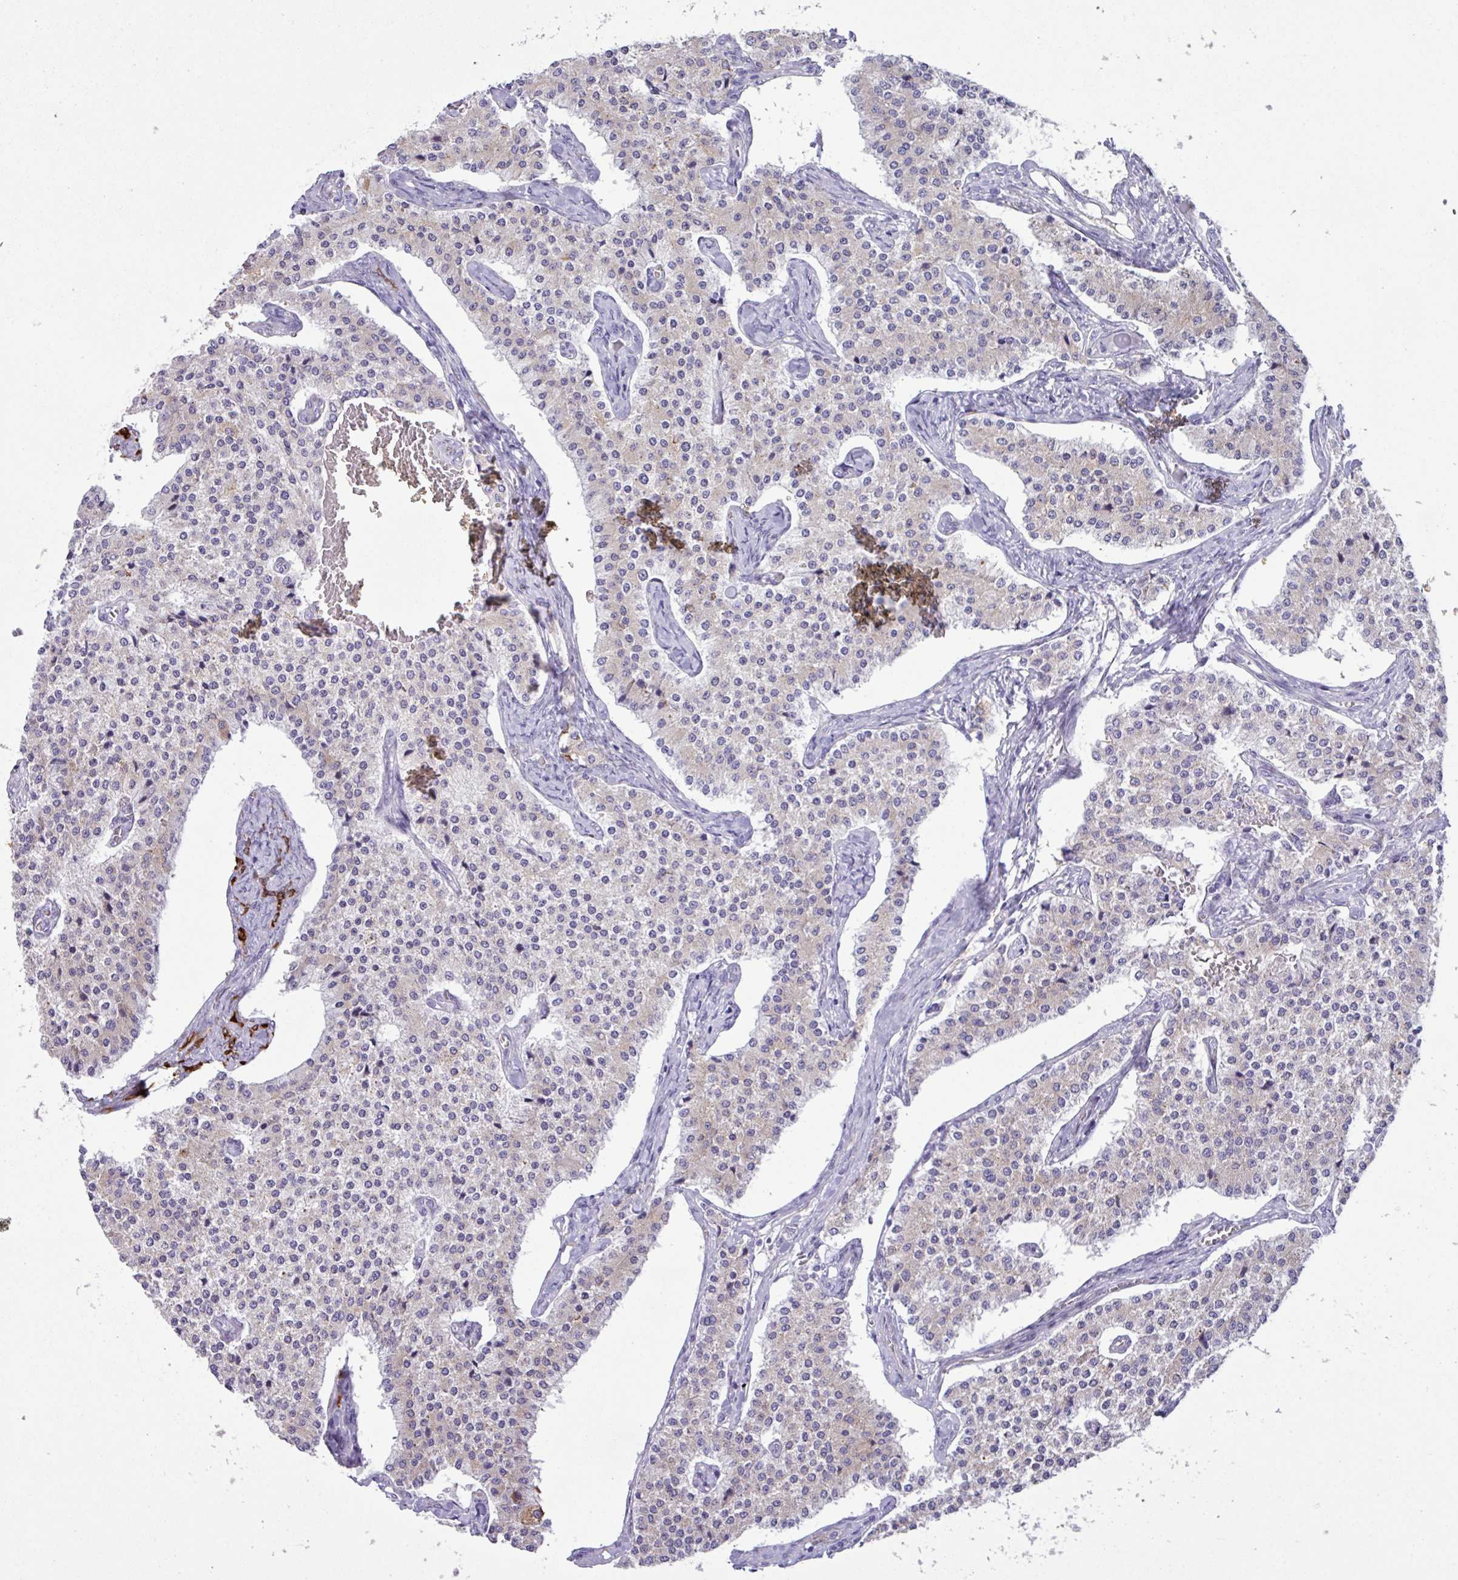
{"staining": {"intensity": "negative", "quantity": "none", "location": "none"}, "tissue": "carcinoid", "cell_type": "Tumor cells", "image_type": "cancer", "snomed": [{"axis": "morphology", "description": "Carcinoid, malignant, NOS"}, {"axis": "topography", "description": "Colon"}], "caption": "Human carcinoid (malignant) stained for a protein using IHC reveals no expression in tumor cells.", "gene": "SLC38A1", "patient": {"sex": "female", "age": 52}}